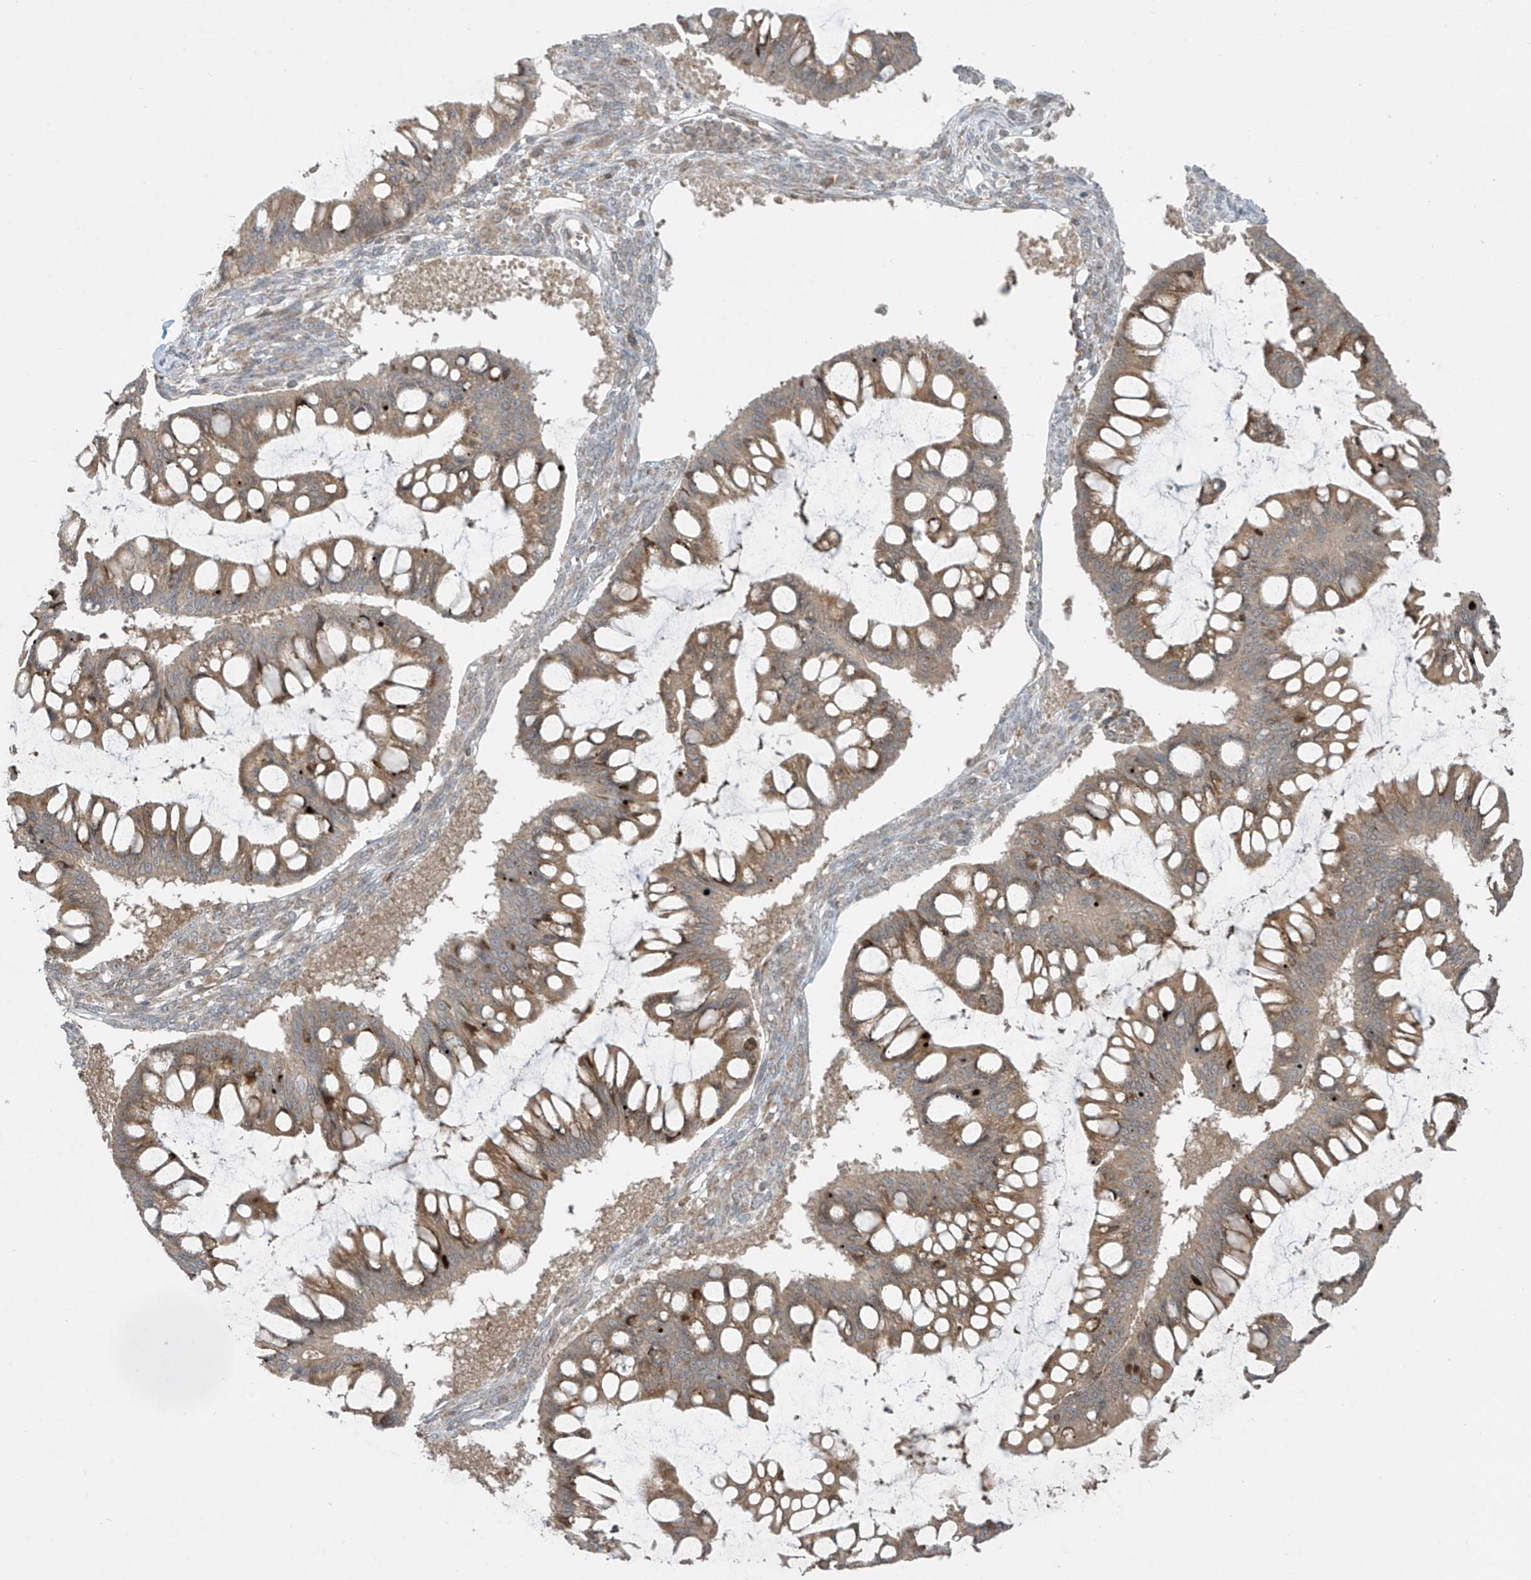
{"staining": {"intensity": "moderate", "quantity": "25%-75%", "location": "cytoplasmic/membranous"}, "tissue": "ovarian cancer", "cell_type": "Tumor cells", "image_type": "cancer", "snomed": [{"axis": "morphology", "description": "Cystadenocarcinoma, mucinous, NOS"}, {"axis": "topography", "description": "Ovary"}], "caption": "IHC (DAB (3,3'-diaminobenzidine)) staining of mucinous cystadenocarcinoma (ovarian) exhibits moderate cytoplasmic/membranous protein positivity in about 25%-75% of tumor cells.", "gene": "PPAT", "patient": {"sex": "female", "age": 73}}